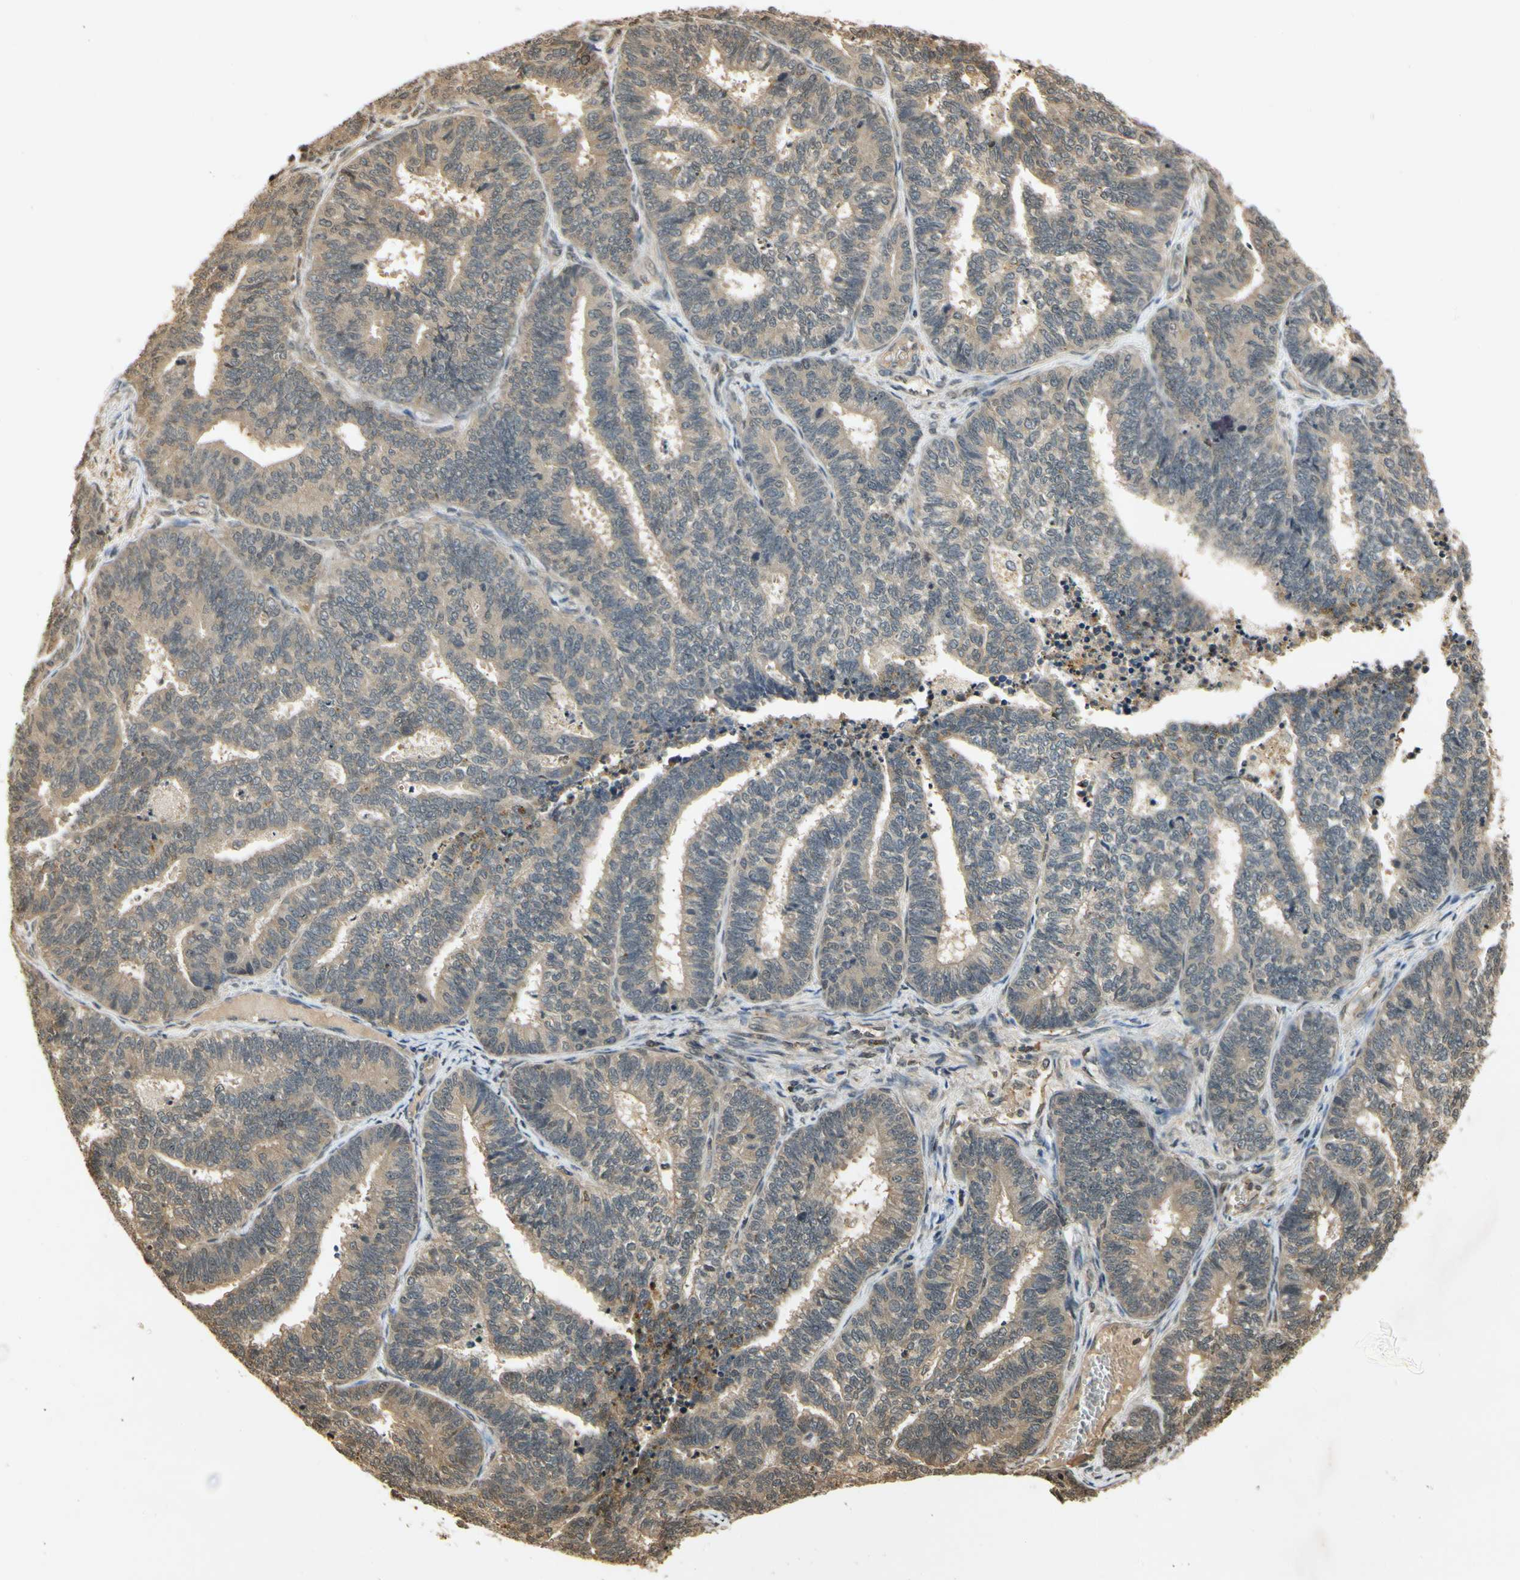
{"staining": {"intensity": "weak", "quantity": ">75%", "location": "cytoplasmic/membranous"}, "tissue": "endometrial cancer", "cell_type": "Tumor cells", "image_type": "cancer", "snomed": [{"axis": "morphology", "description": "Adenocarcinoma, NOS"}, {"axis": "topography", "description": "Endometrium"}], "caption": "Tumor cells reveal low levels of weak cytoplasmic/membranous expression in about >75% of cells in human endometrial cancer.", "gene": "SOD1", "patient": {"sex": "female", "age": 70}}